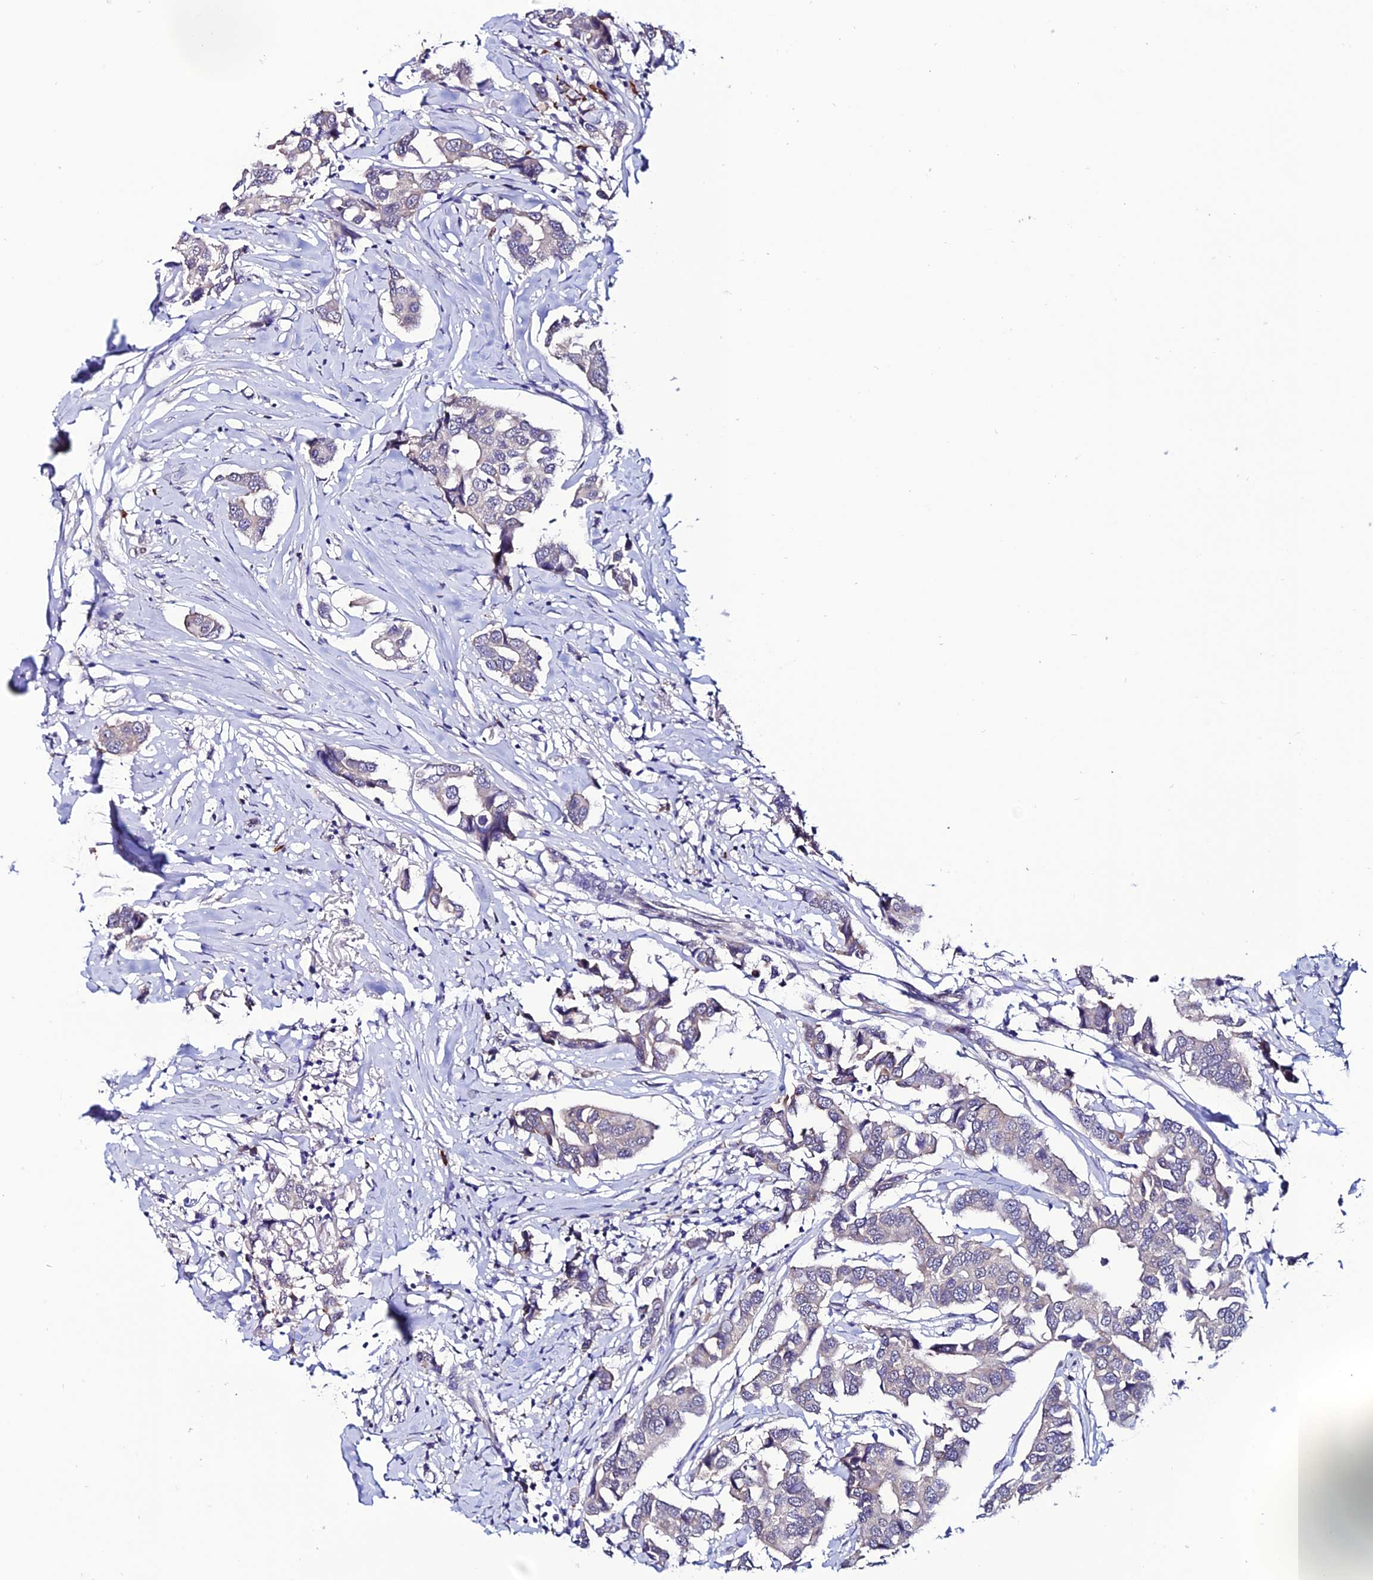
{"staining": {"intensity": "moderate", "quantity": "<25%", "location": "cytoplasmic/membranous"}, "tissue": "breast cancer", "cell_type": "Tumor cells", "image_type": "cancer", "snomed": [{"axis": "morphology", "description": "Duct carcinoma"}, {"axis": "topography", "description": "Breast"}], "caption": "DAB (3,3'-diaminobenzidine) immunohistochemical staining of breast cancer exhibits moderate cytoplasmic/membranous protein staining in about <25% of tumor cells.", "gene": "FZD8", "patient": {"sex": "female", "age": 80}}